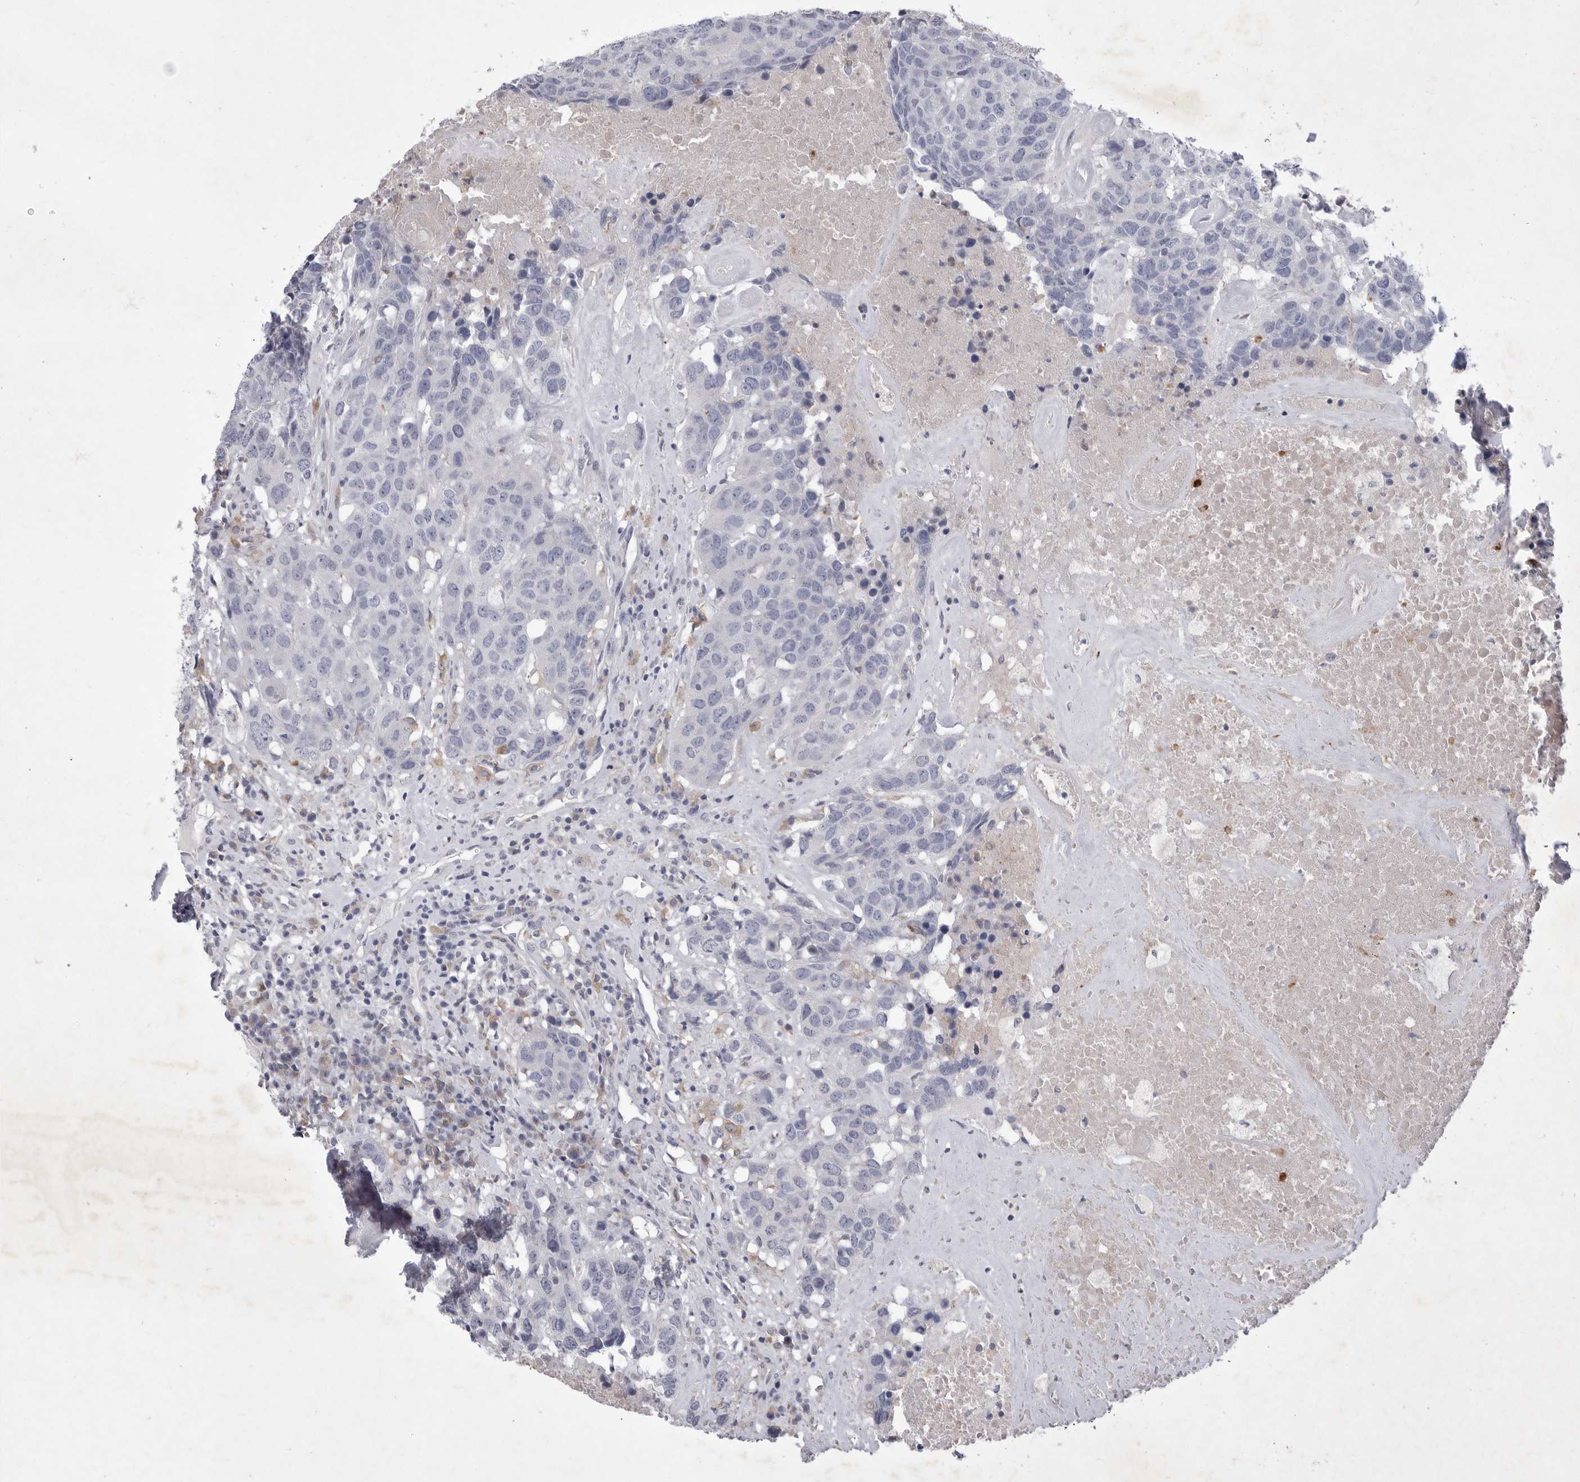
{"staining": {"intensity": "negative", "quantity": "none", "location": "none"}, "tissue": "head and neck cancer", "cell_type": "Tumor cells", "image_type": "cancer", "snomed": [{"axis": "morphology", "description": "Squamous cell carcinoma, NOS"}, {"axis": "topography", "description": "Head-Neck"}], "caption": "The histopathology image demonstrates no staining of tumor cells in squamous cell carcinoma (head and neck).", "gene": "SIGLEC10", "patient": {"sex": "male", "age": 66}}